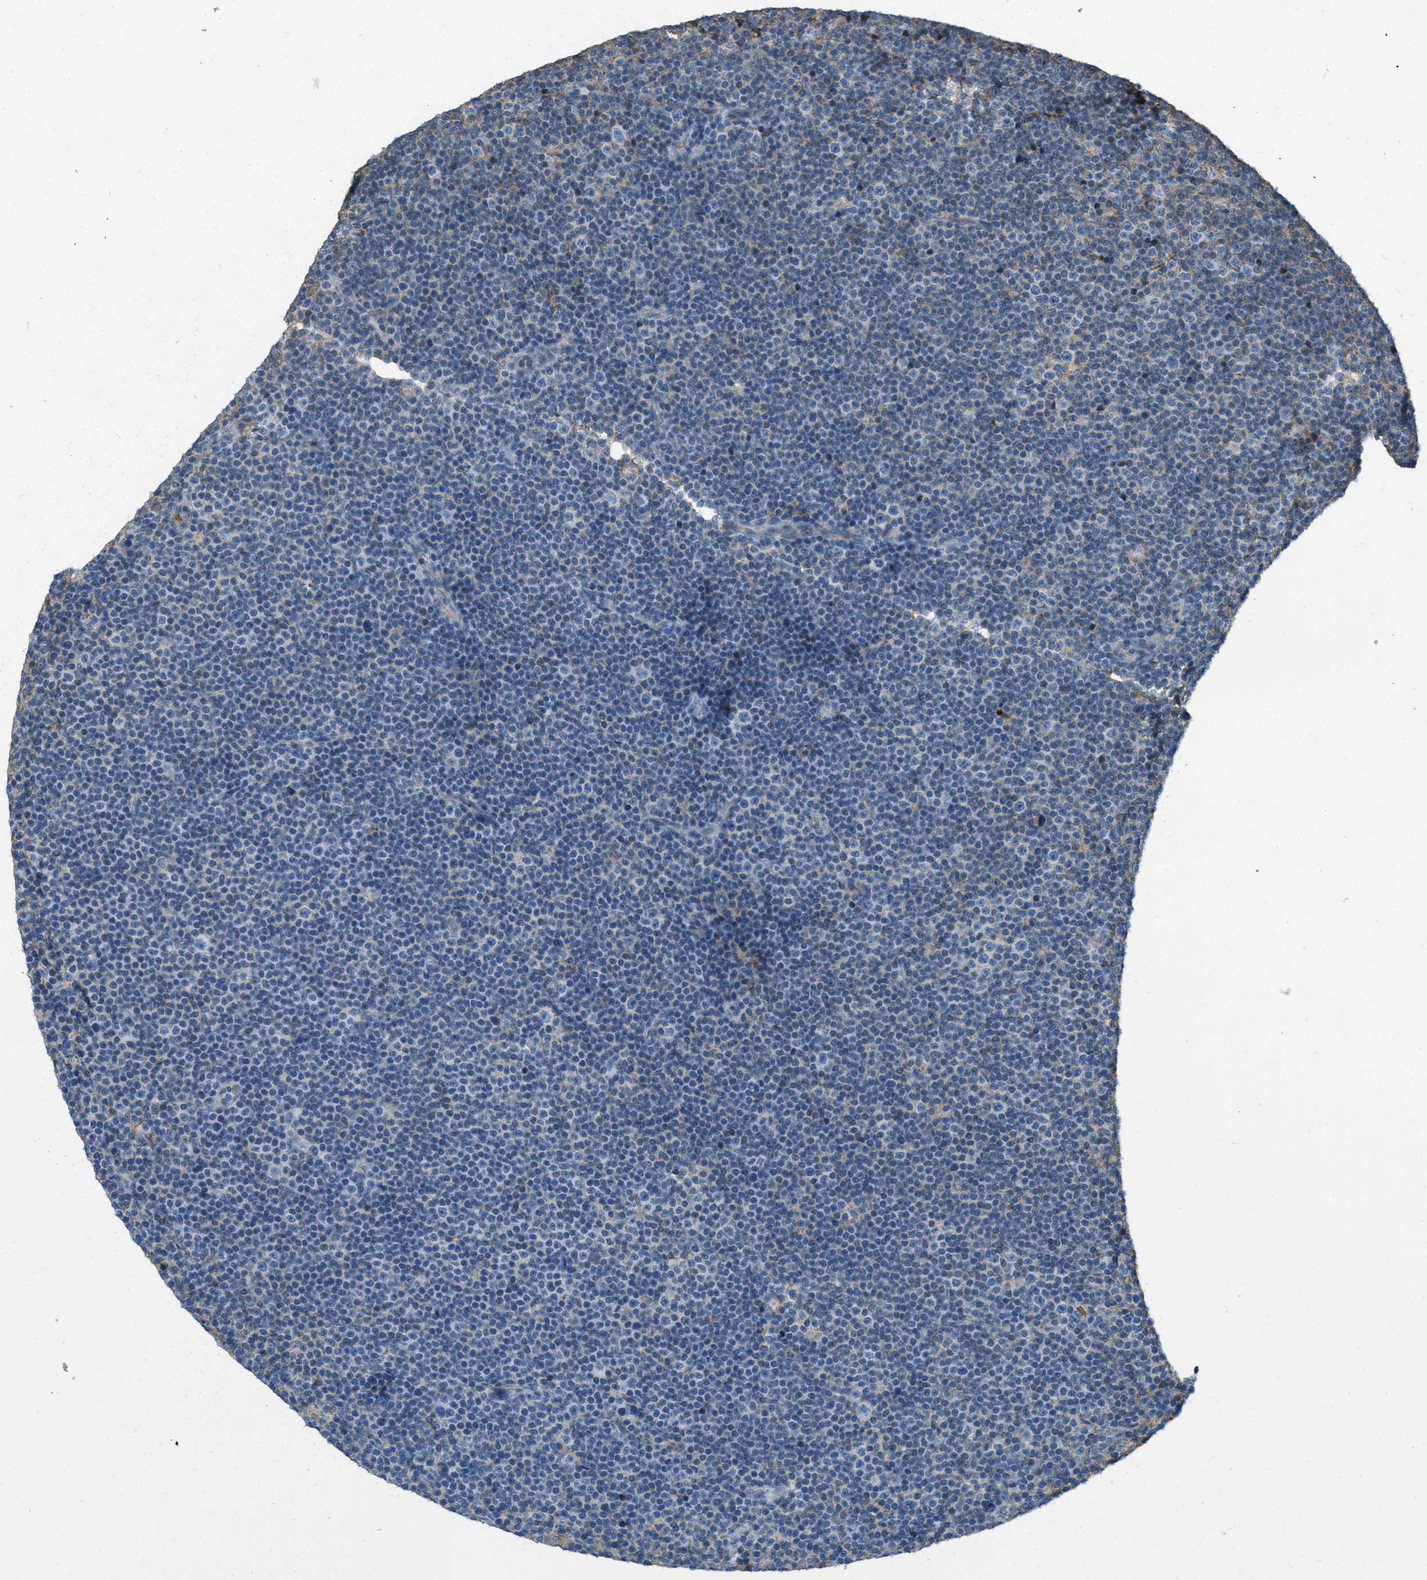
{"staining": {"intensity": "negative", "quantity": "none", "location": "none"}, "tissue": "lymphoma", "cell_type": "Tumor cells", "image_type": "cancer", "snomed": [{"axis": "morphology", "description": "Malignant lymphoma, non-Hodgkin's type, Low grade"}, {"axis": "topography", "description": "Lymph node"}], "caption": "Immunohistochemistry micrograph of low-grade malignant lymphoma, non-Hodgkin's type stained for a protein (brown), which exhibits no positivity in tumor cells.", "gene": "PRTN3", "patient": {"sex": "female", "age": 67}}